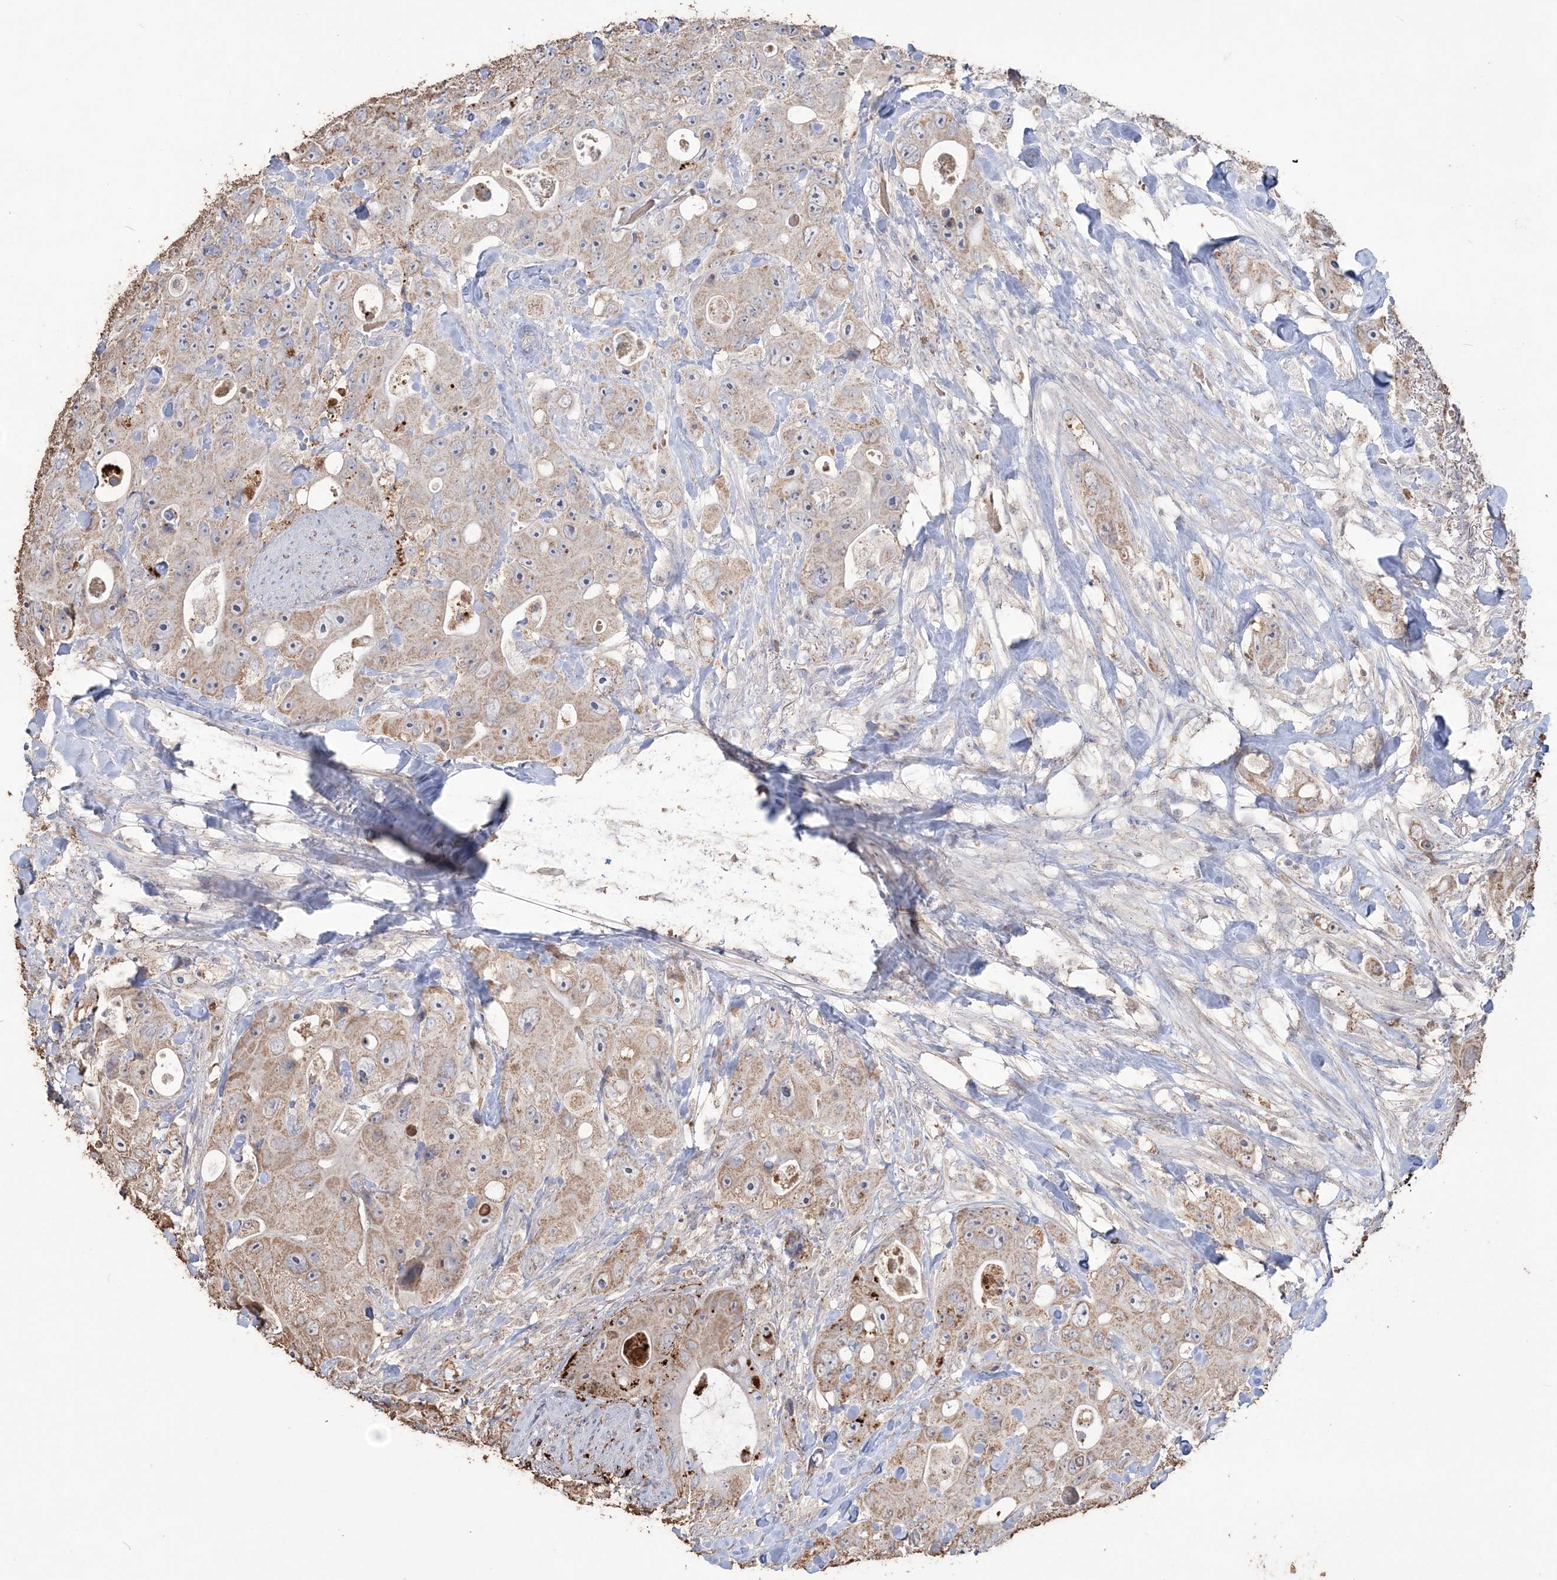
{"staining": {"intensity": "moderate", "quantity": ">75%", "location": "cytoplasmic/membranous"}, "tissue": "colorectal cancer", "cell_type": "Tumor cells", "image_type": "cancer", "snomed": [{"axis": "morphology", "description": "Adenocarcinoma, NOS"}, {"axis": "topography", "description": "Colon"}], "caption": "Colorectal cancer (adenocarcinoma) tissue displays moderate cytoplasmic/membranous staining in approximately >75% of tumor cells, visualized by immunohistochemistry. (DAB IHC, brown staining for protein, blue staining for nuclei).", "gene": "SFMBT2", "patient": {"sex": "female", "age": 46}}